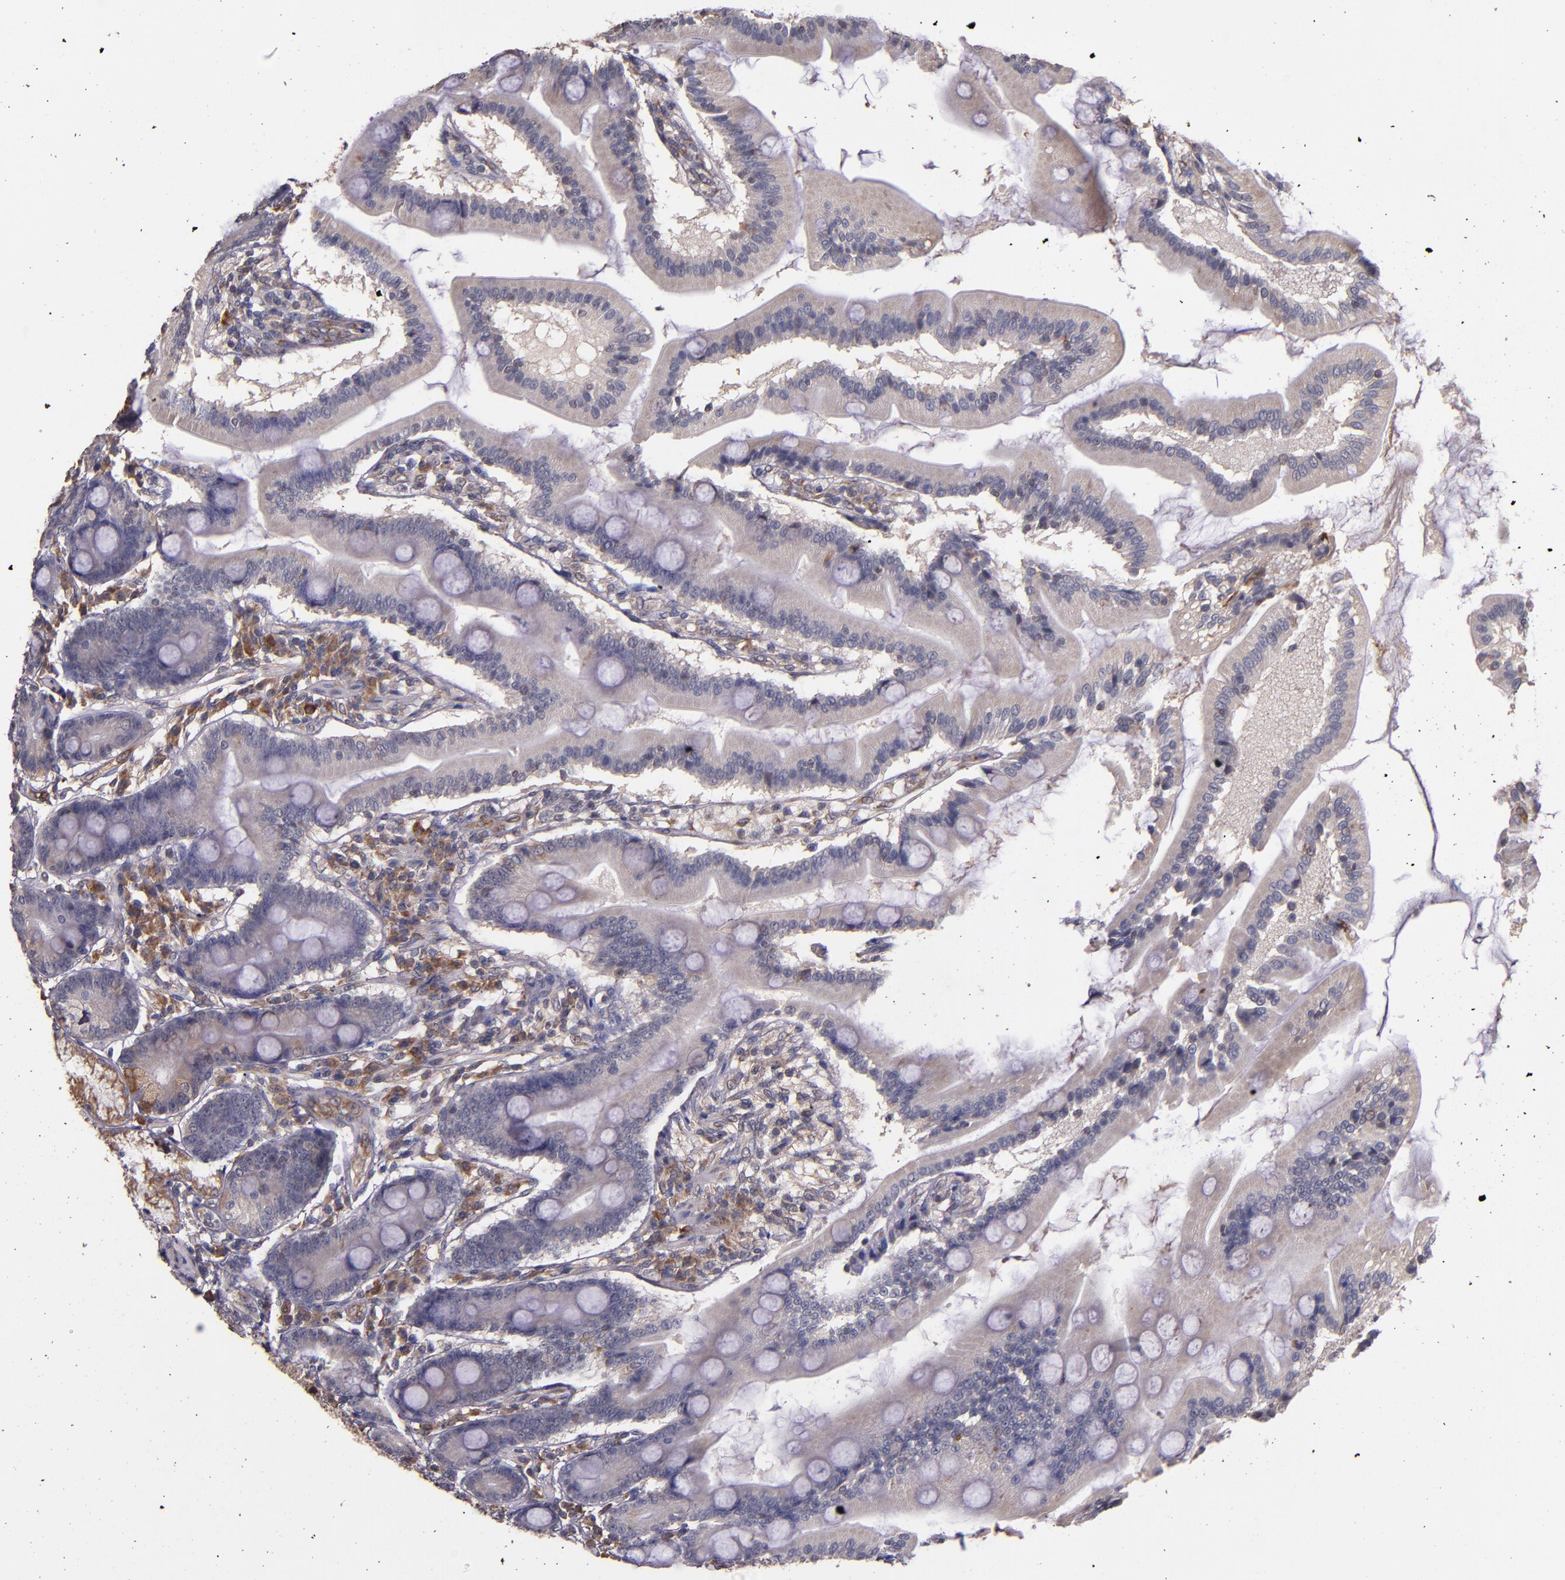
{"staining": {"intensity": "weak", "quantity": ">75%", "location": "cytoplasmic/membranous"}, "tissue": "duodenum", "cell_type": "Glandular cells", "image_type": "normal", "snomed": [{"axis": "morphology", "description": "Normal tissue, NOS"}, {"axis": "topography", "description": "Duodenum"}], "caption": "Brown immunohistochemical staining in normal duodenum reveals weak cytoplasmic/membranous expression in approximately >75% of glandular cells. Nuclei are stained in blue.", "gene": "PRAF2", "patient": {"sex": "female", "age": 64}}